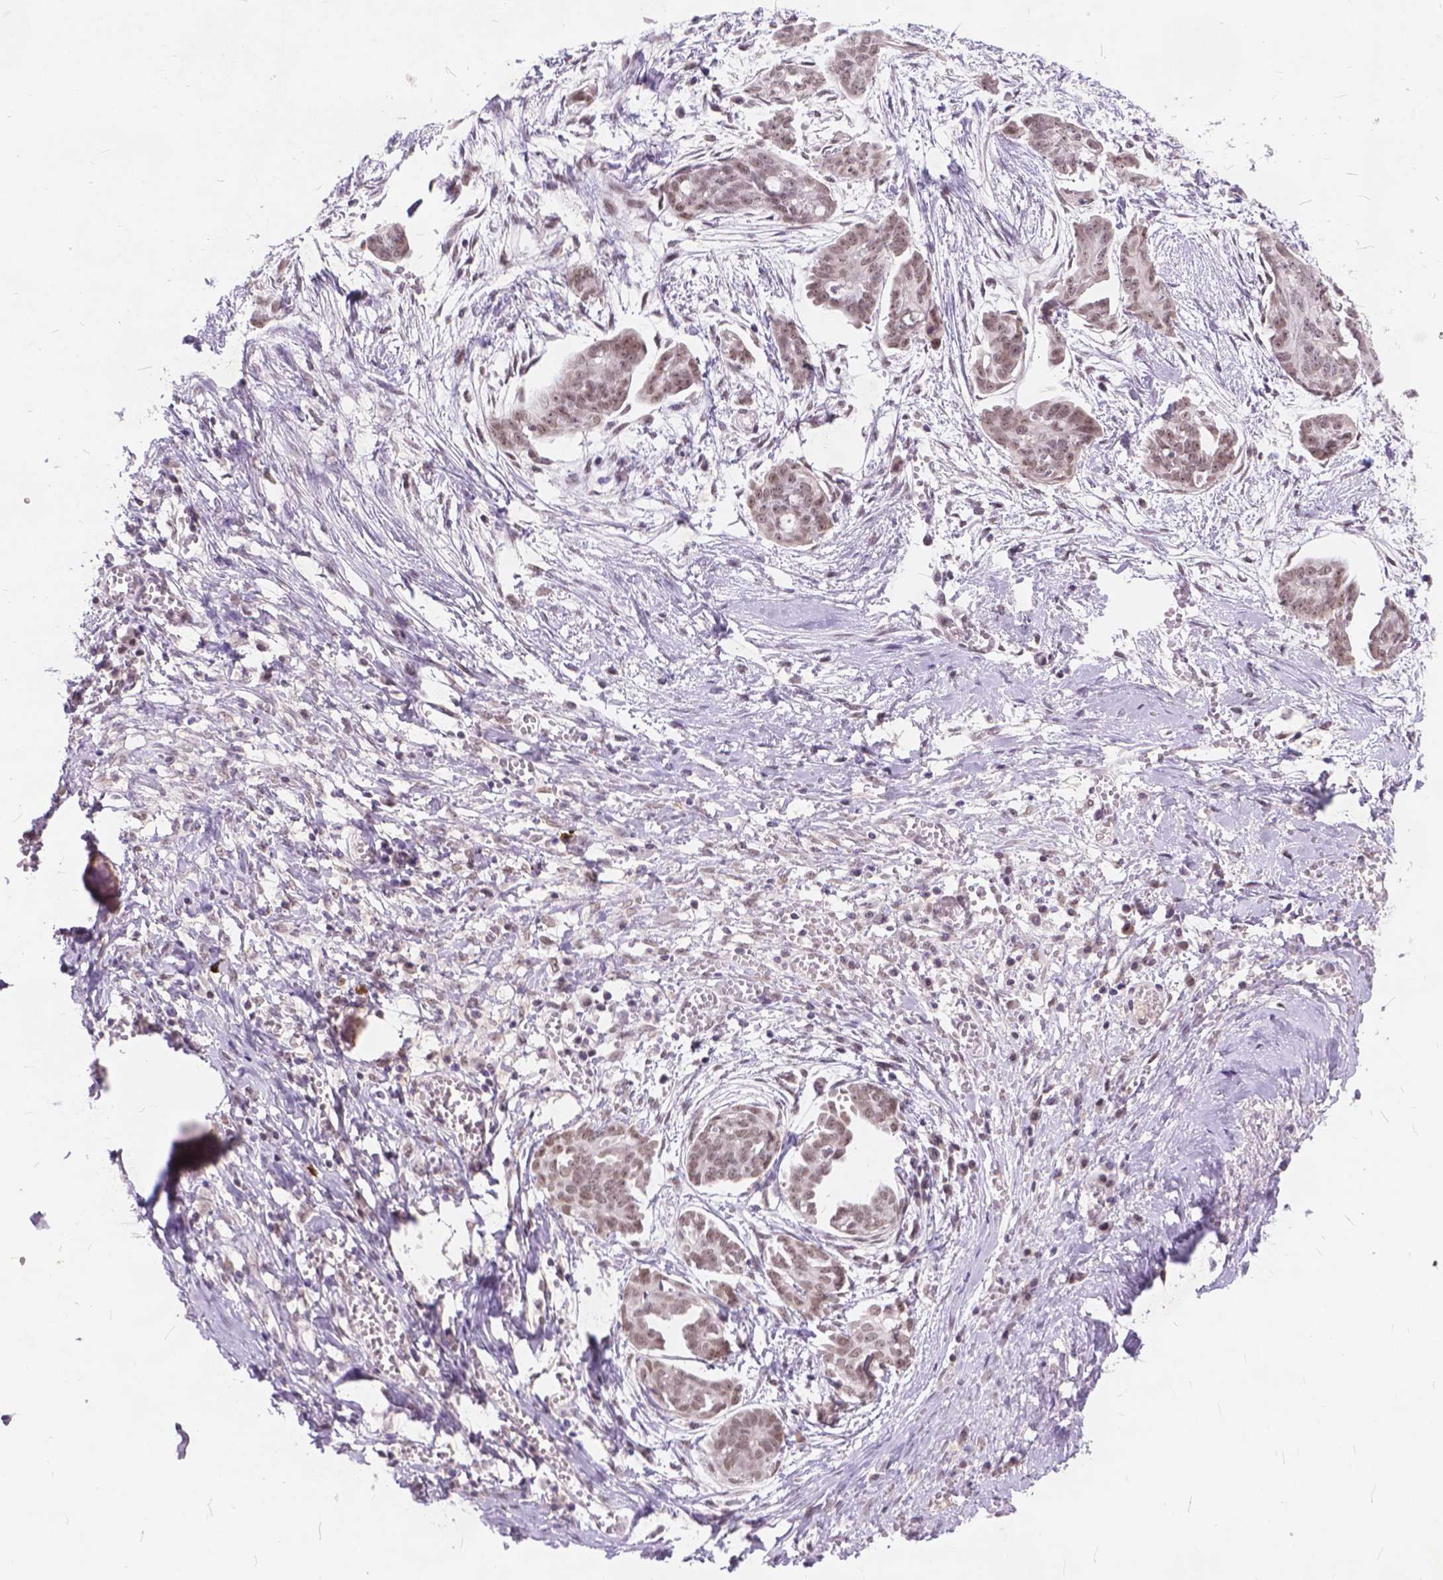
{"staining": {"intensity": "weak", "quantity": "25%-75%", "location": "nuclear"}, "tissue": "ovarian cancer", "cell_type": "Tumor cells", "image_type": "cancer", "snomed": [{"axis": "morphology", "description": "Cystadenocarcinoma, serous, NOS"}, {"axis": "topography", "description": "Ovary"}], "caption": "This photomicrograph shows immunohistochemistry staining of human ovarian serous cystadenocarcinoma, with low weak nuclear positivity in approximately 25%-75% of tumor cells.", "gene": "FAM53A", "patient": {"sex": "female", "age": 71}}